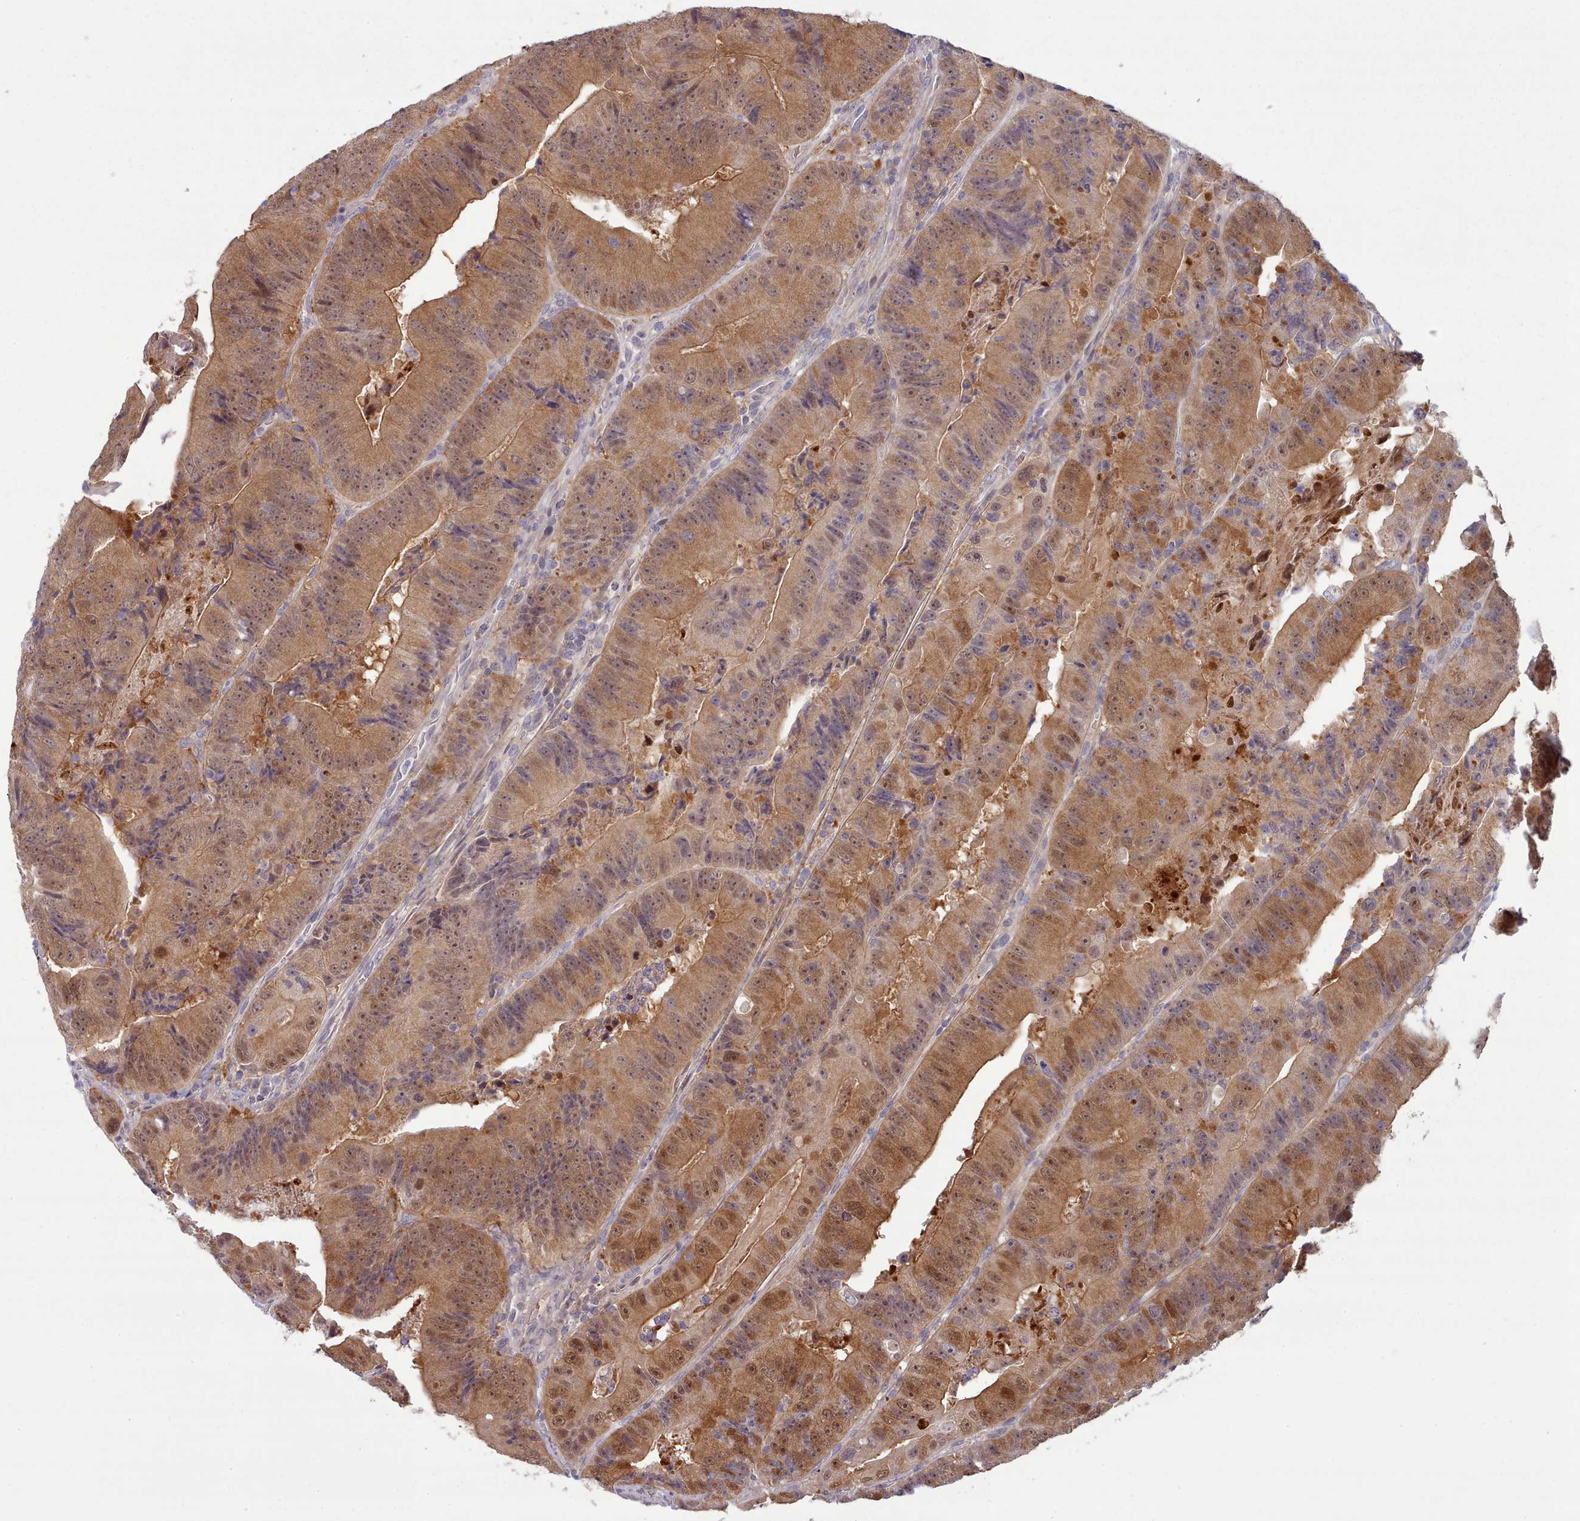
{"staining": {"intensity": "moderate", "quantity": ">75%", "location": "cytoplasmic/membranous,nuclear"}, "tissue": "colorectal cancer", "cell_type": "Tumor cells", "image_type": "cancer", "snomed": [{"axis": "morphology", "description": "Adenocarcinoma, NOS"}, {"axis": "topography", "description": "Colon"}], "caption": "Colorectal cancer stained for a protein demonstrates moderate cytoplasmic/membranous and nuclear positivity in tumor cells. The protein of interest is stained brown, and the nuclei are stained in blue (DAB (3,3'-diaminobenzidine) IHC with brightfield microscopy, high magnification).", "gene": "CLNS1A", "patient": {"sex": "female", "age": 86}}